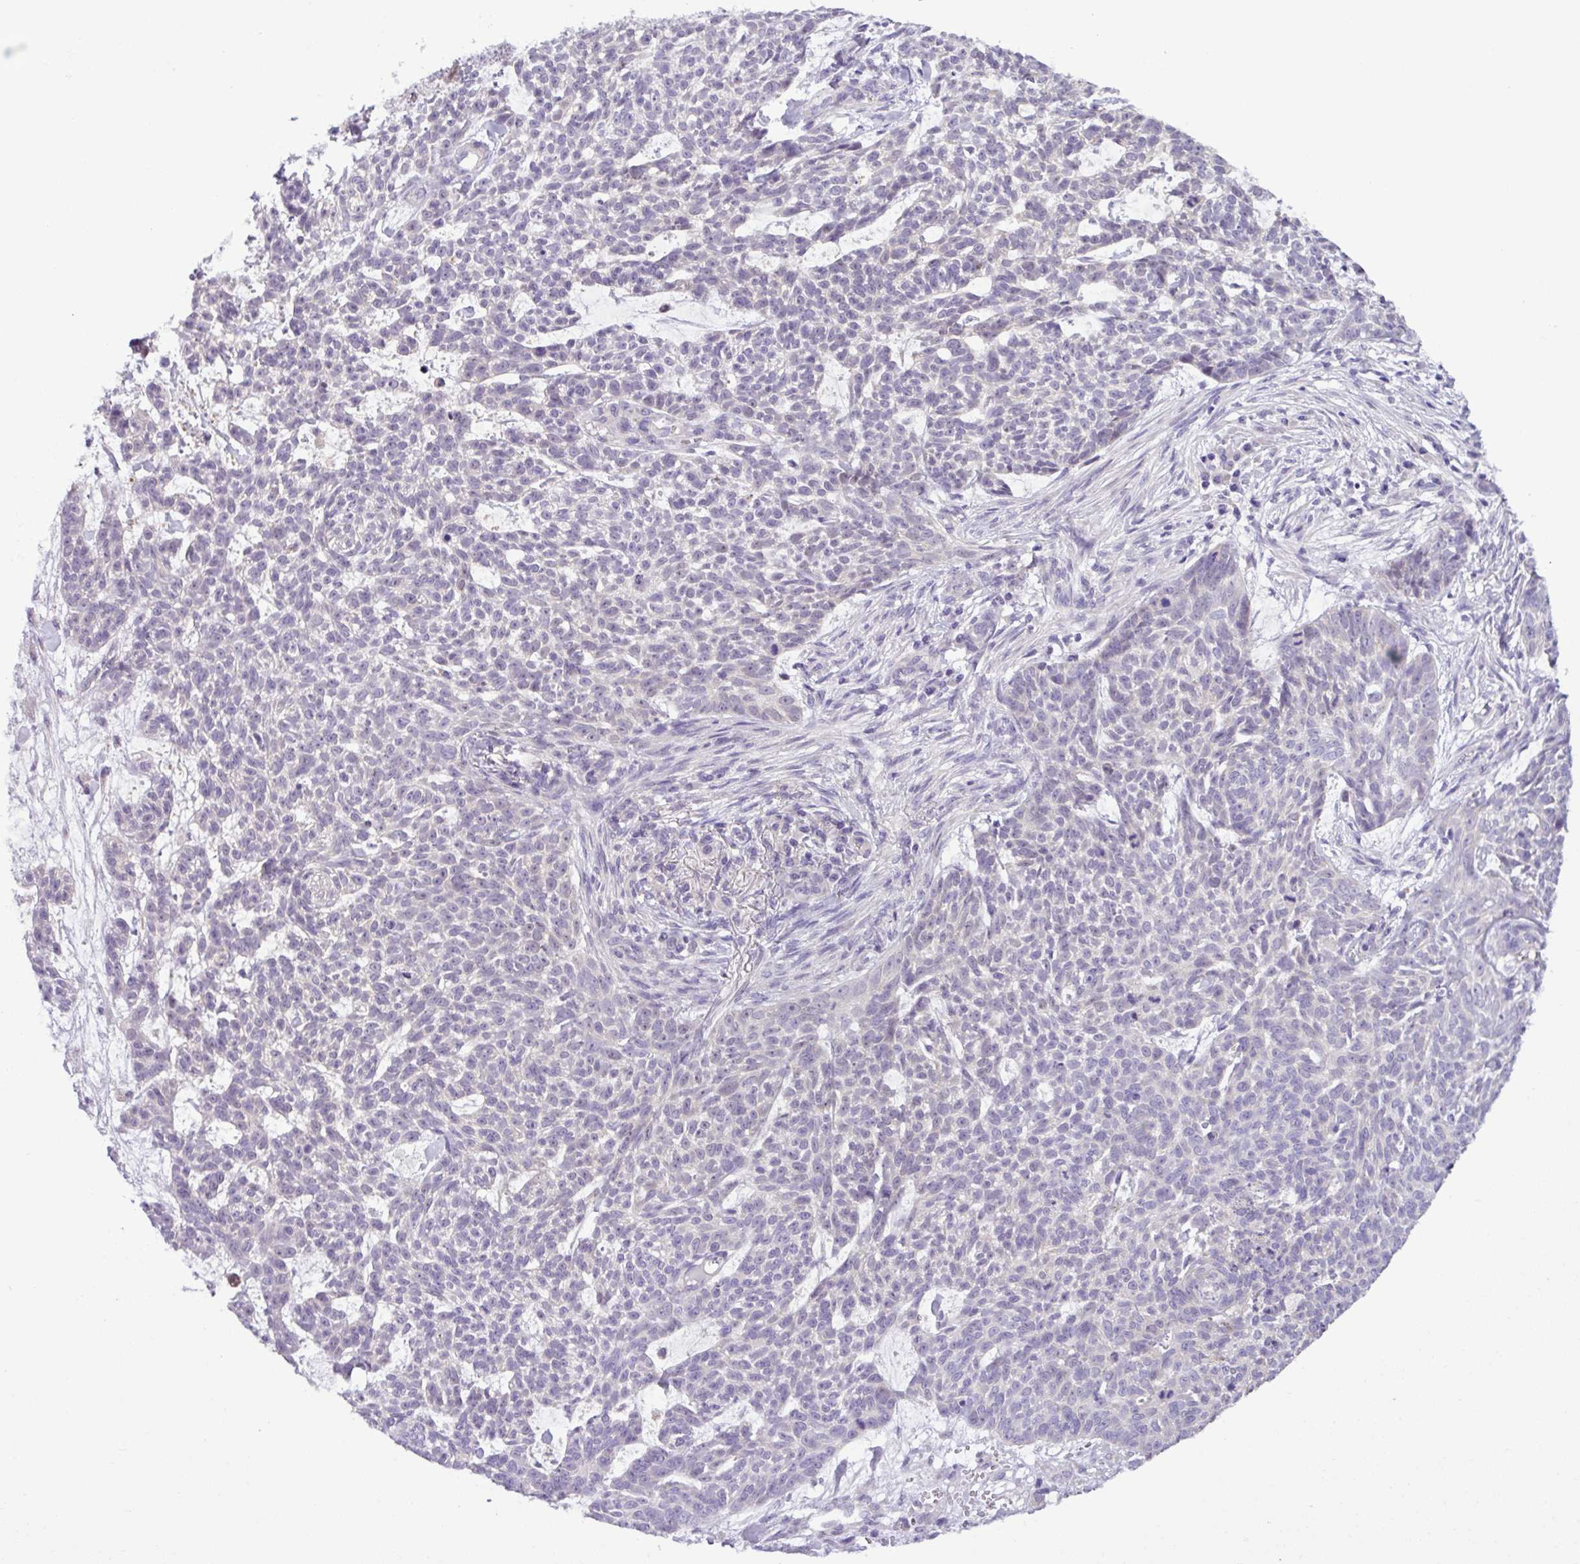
{"staining": {"intensity": "negative", "quantity": "none", "location": "none"}, "tissue": "skin cancer", "cell_type": "Tumor cells", "image_type": "cancer", "snomed": [{"axis": "morphology", "description": "Basal cell carcinoma"}, {"axis": "topography", "description": "Skin"}], "caption": "This is an immunohistochemistry micrograph of skin cancer (basal cell carcinoma). There is no staining in tumor cells.", "gene": "TONSL", "patient": {"sex": "female", "age": 93}}